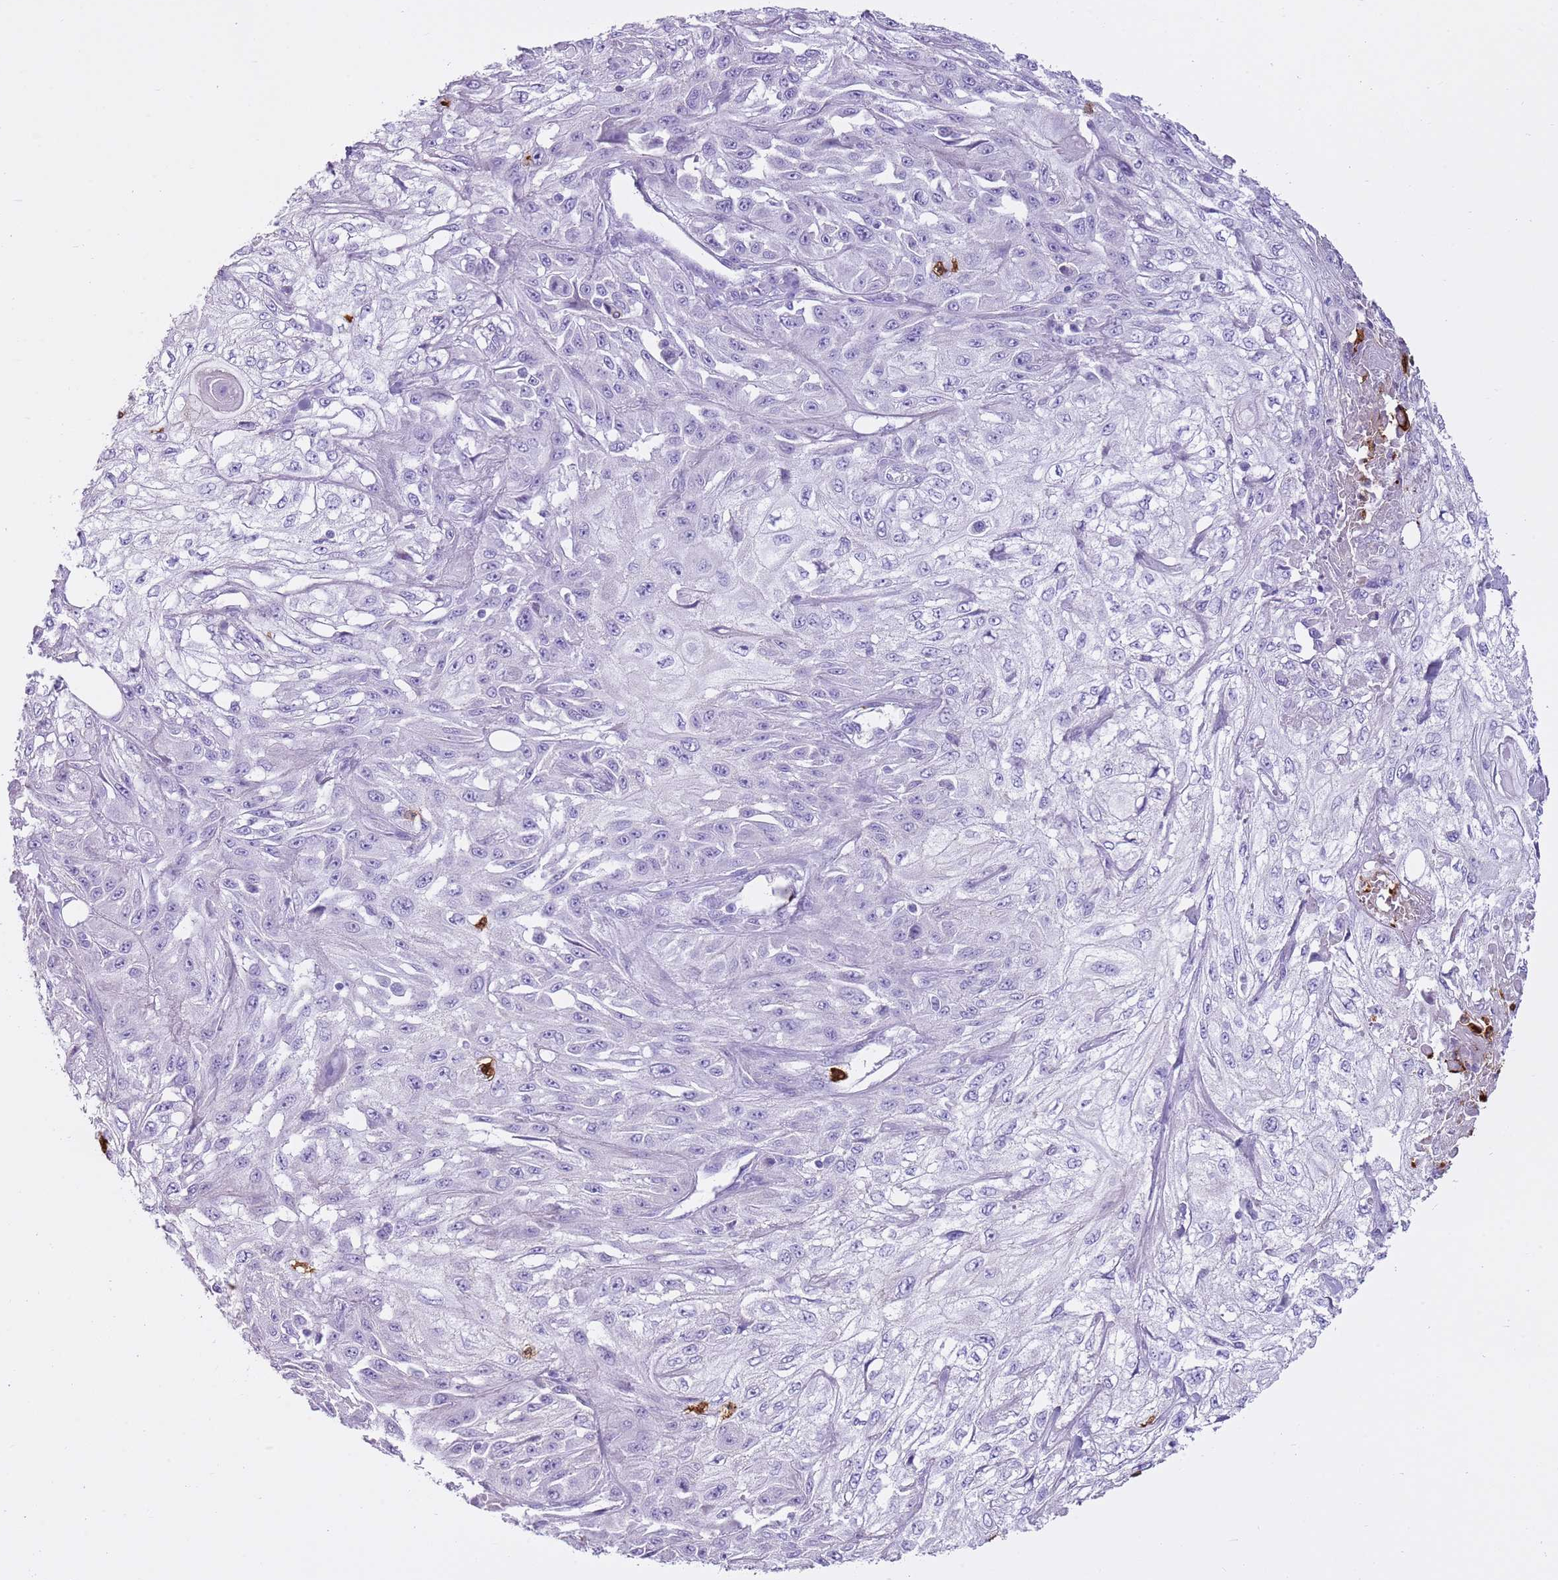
{"staining": {"intensity": "negative", "quantity": "none", "location": "none"}, "tissue": "skin cancer", "cell_type": "Tumor cells", "image_type": "cancer", "snomed": [{"axis": "morphology", "description": "Squamous cell carcinoma, NOS"}, {"axis": "morphology", "description": "Squamous cell carcinoma, metastatic, NOS"}, {"axis": "topography", "description": "Skin"}, {"axis": "topography", "description": "Lymph node"}], "caption": "Protein analysis of metastatic squamous cell carcinoma (skin) demonstrates no significant expression in tumor cells.", "gene": "CD177", "patient": {"sex": "male", "age": 75}}